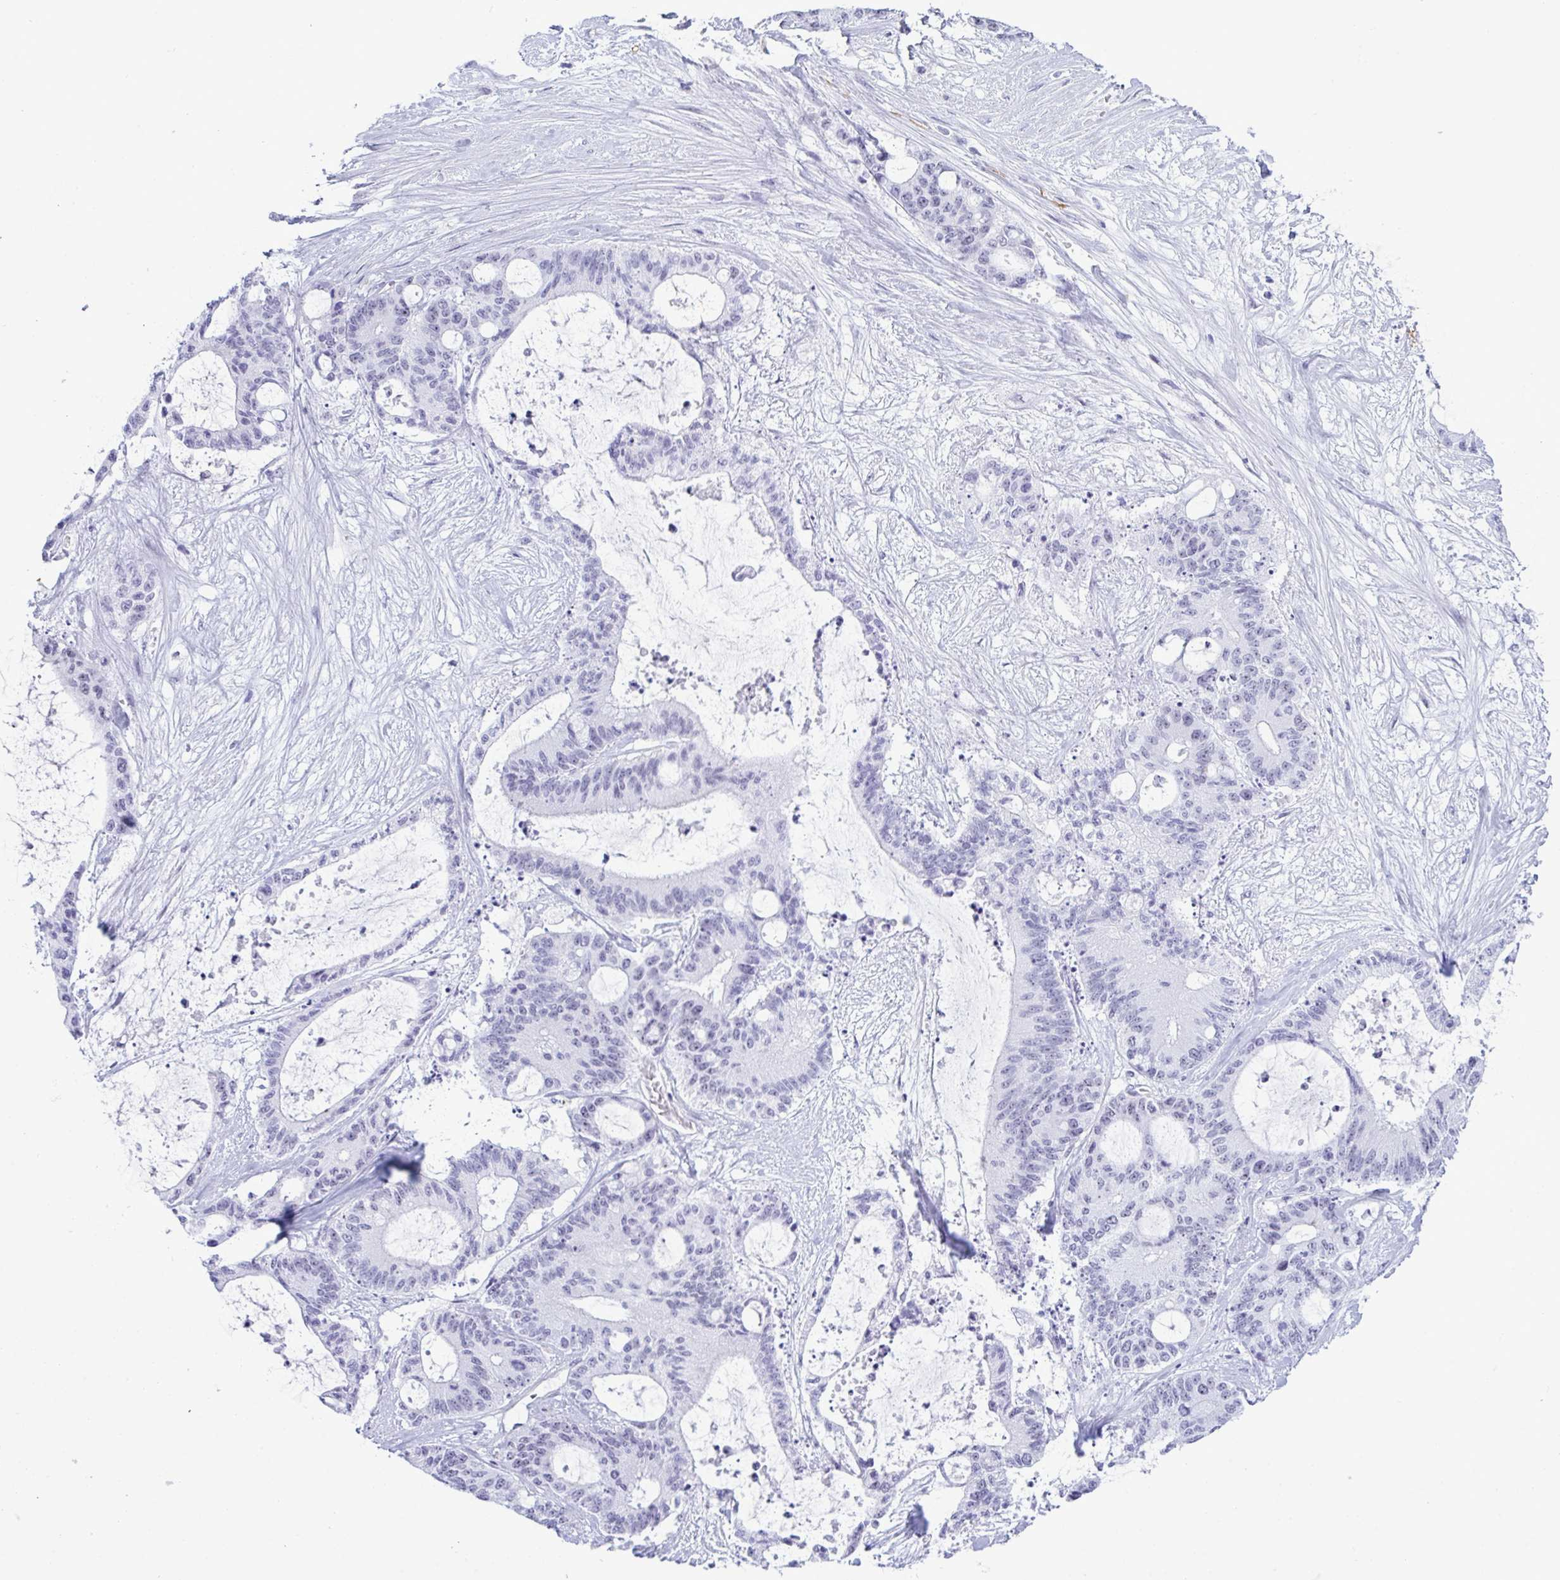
{"staining": {"intensity": "negative", "quantity": "none", "location": "none"}, "tissue": "liver cancer", "cell_type": "Tumor cells", "image_type": "cancer", "snomed": [{"axis": "morphology", "description": "Normal tissue, NOS"}, {"axis": "morphology", "description": "Cholangiocarcinoma"}, {"axis": "topography", "description": "Liver"}, {"axis": "topography", "description": "Peripheral nerve tissue"}], "caption": "Liver cancer stained for a protein using immunohistochemistry (IHC) shows no expression tumor cells.", "gene": "ELN", "patient": {"sex": "female", "age": 73}}